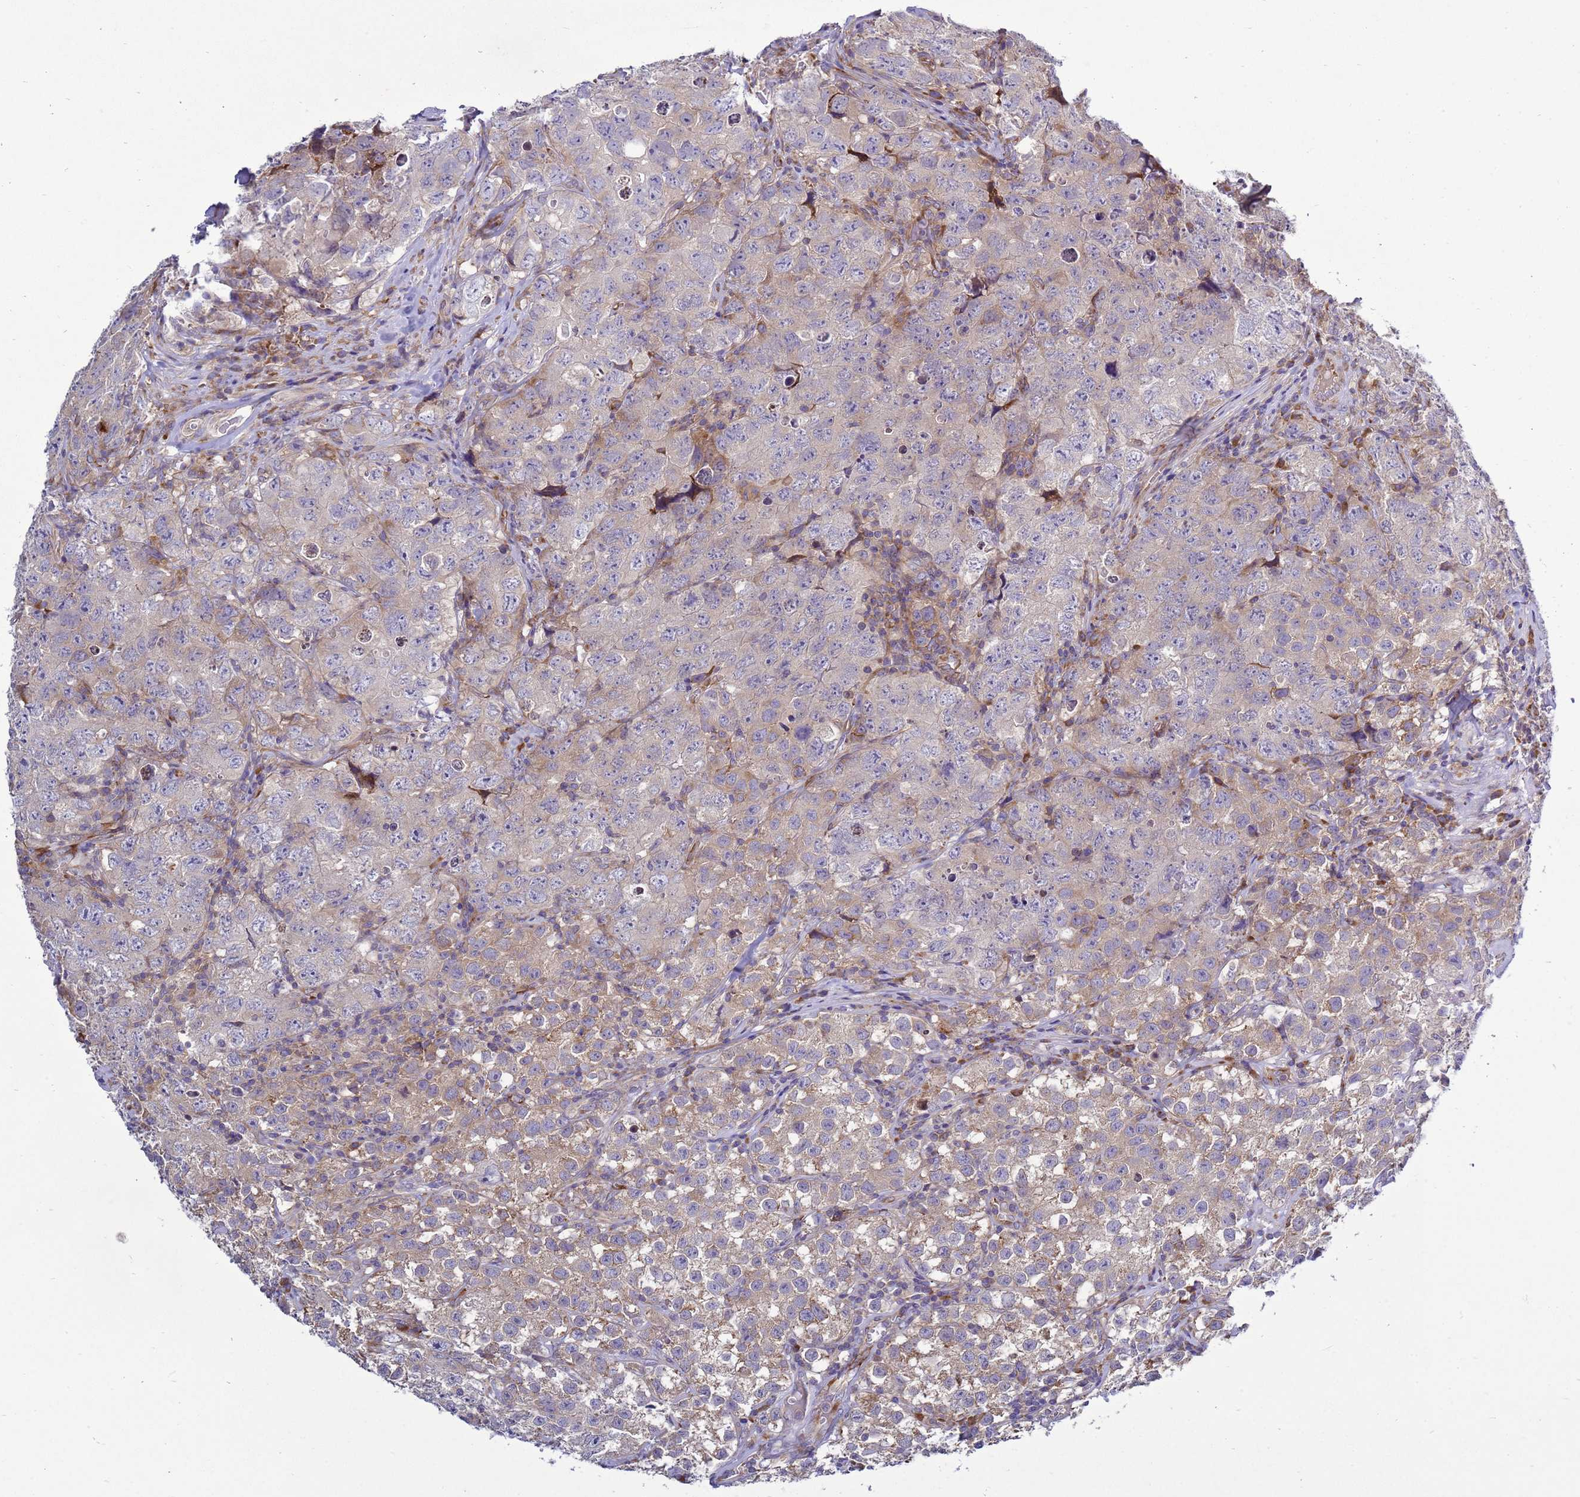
{"staining": {"intensity": "weak", "quantity": "25%-75%", "location": "cytoplasmic/membranous"}, "tissue": "testis cancer", "cell_type": "Tumor cells", "image_type": "cancer", "snomed": [{"axis": "morphology", "description": "Seminoma, NOS"}, {"axis": "morphology", "description": "Carcinoma, Embryonal, NOS"}, {"axis": "topography", "description": "Testis"}], "caption": "Protein staining of testis cancer tissue exhibits weak cytoplasmic/membranous staining in approximately 25%-75% of tumor cells. The protein of interest is stained brown, and the nuclei are stained in blue (DAB (3,3'-diaminobenzidine) IHC with brightfield microscopy, high magnification).", "gene": "MON1B", "patient": {"sex": "male", "age": 43}}